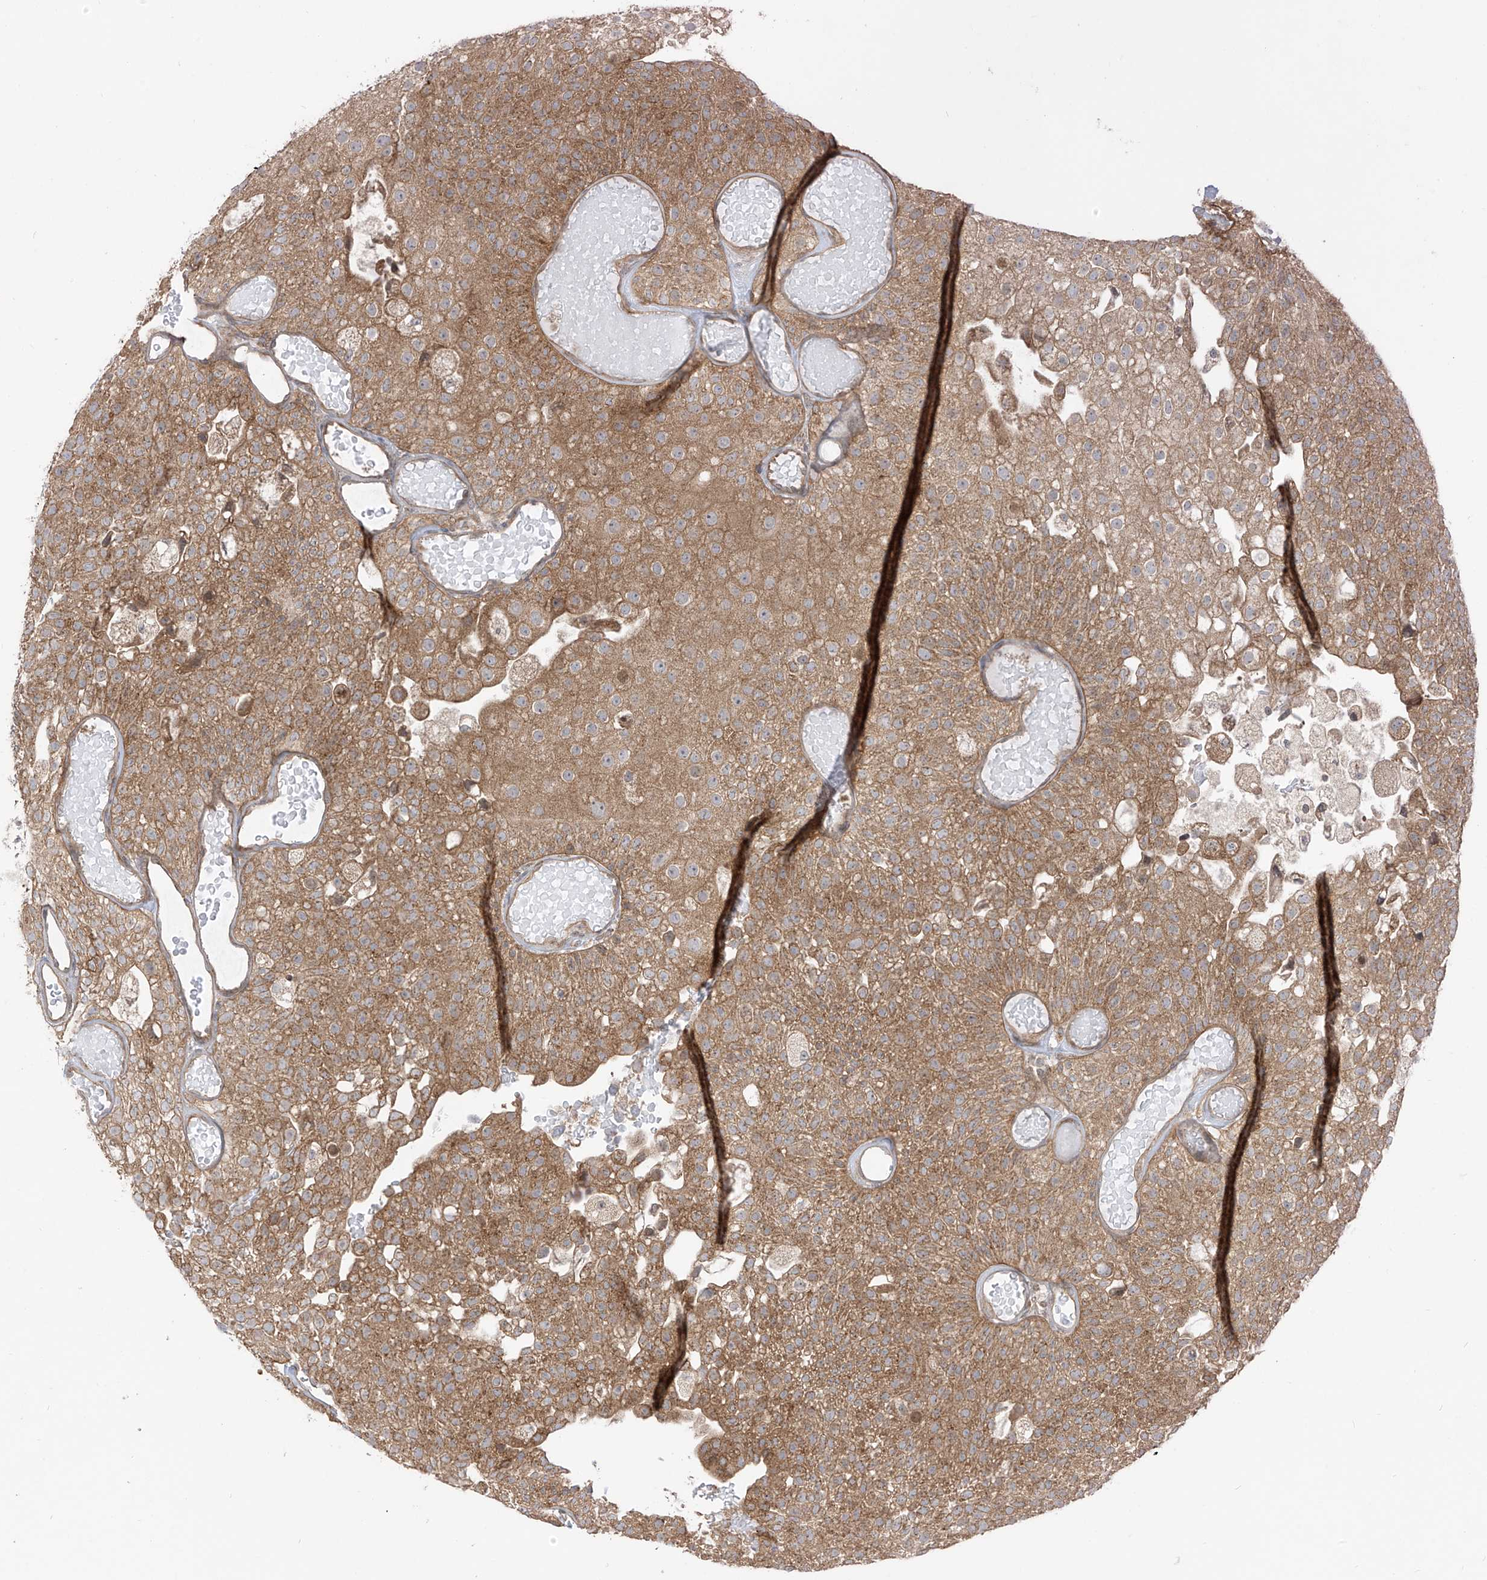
{"staining": {"intensity": "moderate", "quantity": ">75%", "location": "cytoplasmic/membranous"}, "tissue": "urothelial cancer", "cell_type": "Tumor cells", "image_type": "cancer", "snomed": [{"axis": "morphology", "description": "Urothelial carcinoma, Low grade"}, {"axis": "topography", "description": "Urinary bladder"}], "caption": "IHC staining of urothelial cancer, which exhibits medium levels of moderate cytoplasmic/membranous staining in approximately >75% of tumor cells indicating moderate cytoplasmic/membranous protein positivity. The staining was performed using DAB (3,3'-diaminobenzidine) (brown) for protein detection and nuclei were counterstained in hematoxylin (blue).", "gene": "PDE11A", "patient": {"sex": "male", "age": 78}}